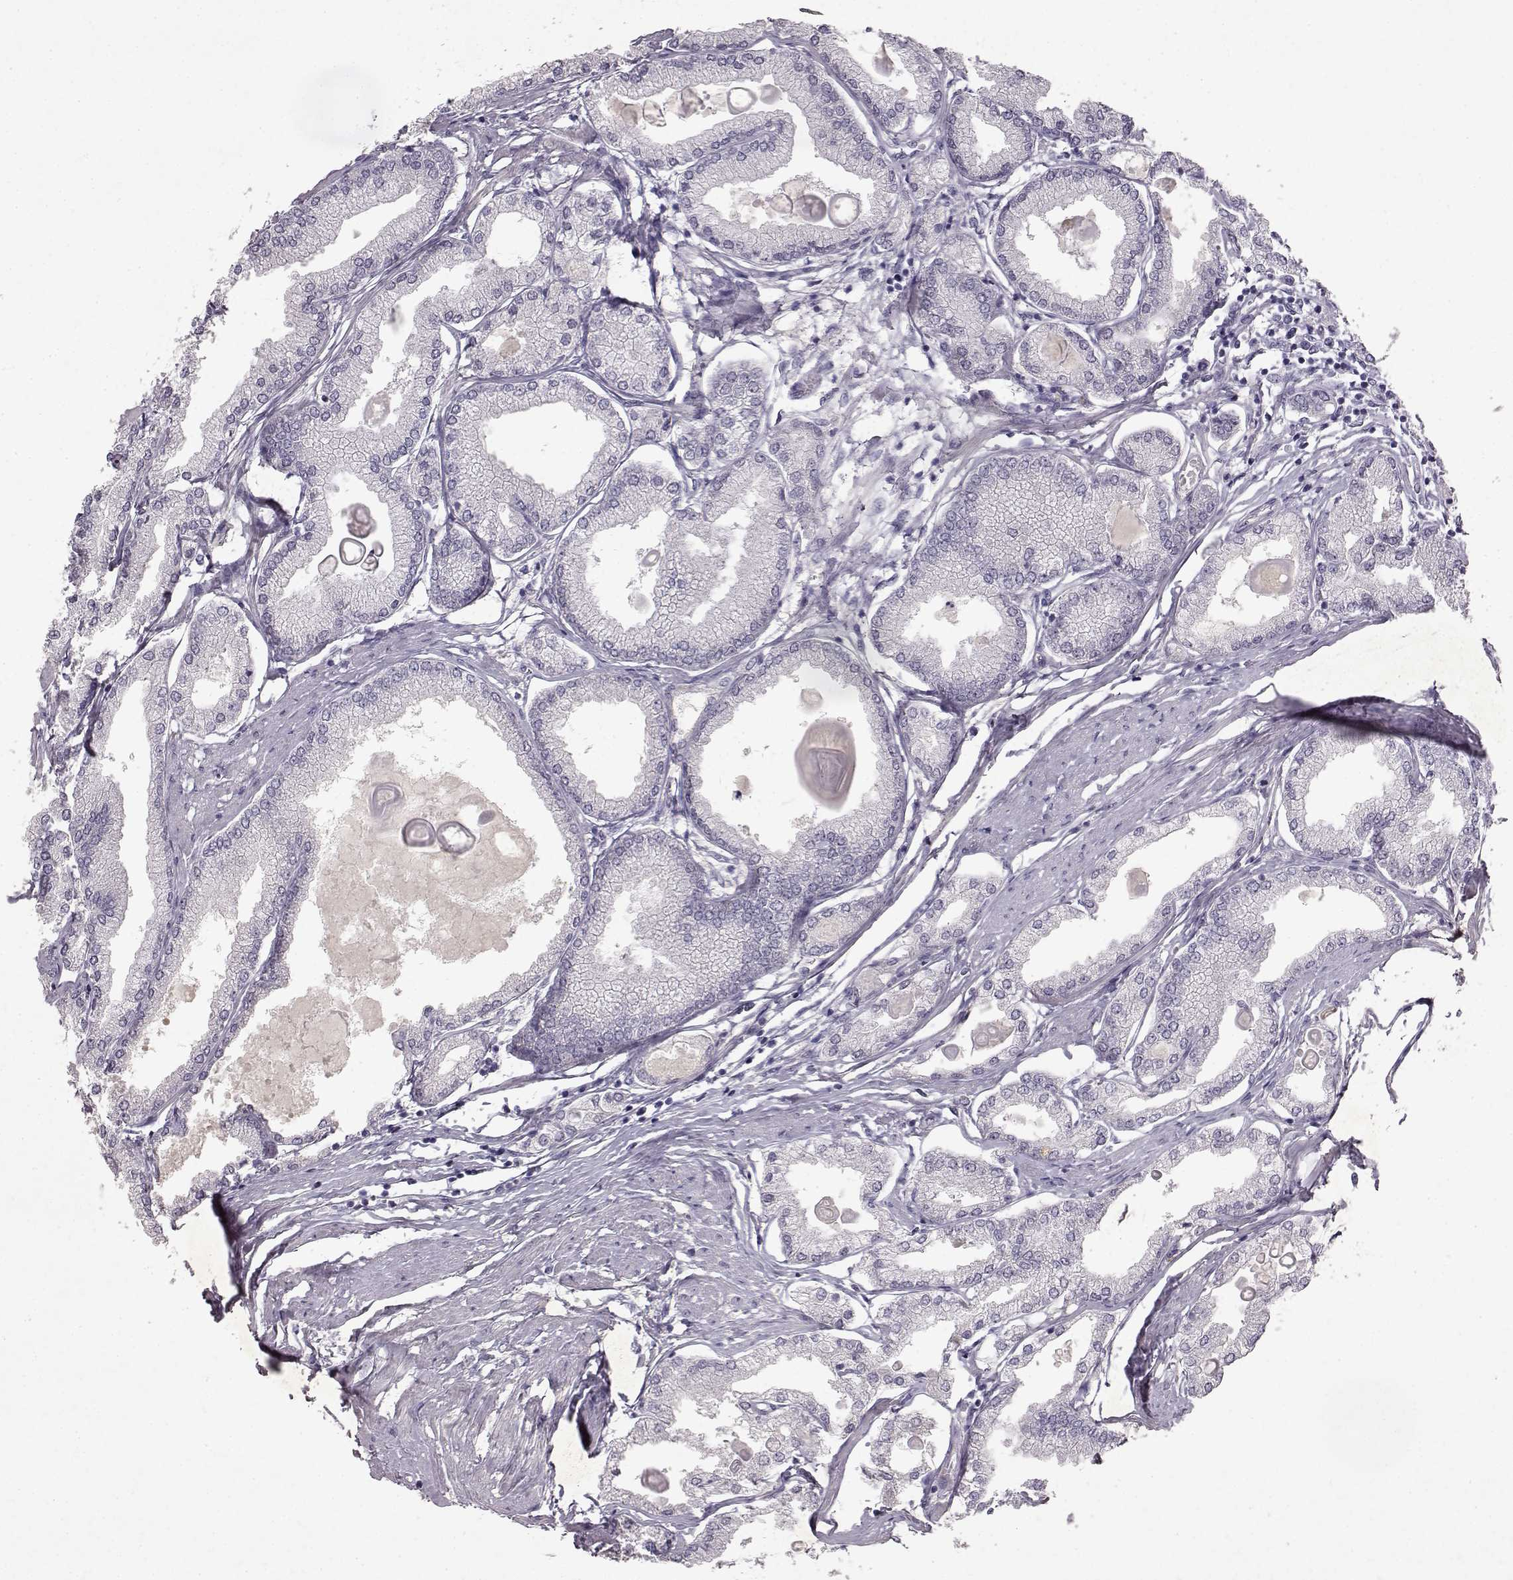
{"staining": {"intensity": "negative", "quantity": "none", "location": "none"}, "tissue": "prostate cancer", "cell_type": "Tumor cells", "image_type": "cancer", "snomed": [{"axis": "morphology", "description": "Adenocarcinoma, High grade"}, {"axis": "topography", "description": "Prostate"}], "caption": "Human adenocarcinoma (high-grade) (prostate) stained for a protein using immunohistochemistry (IHC) reveals no positivity in tumor cells.", "gene": "SPAG17", "patient": {"sex": "male", "age": 68}}